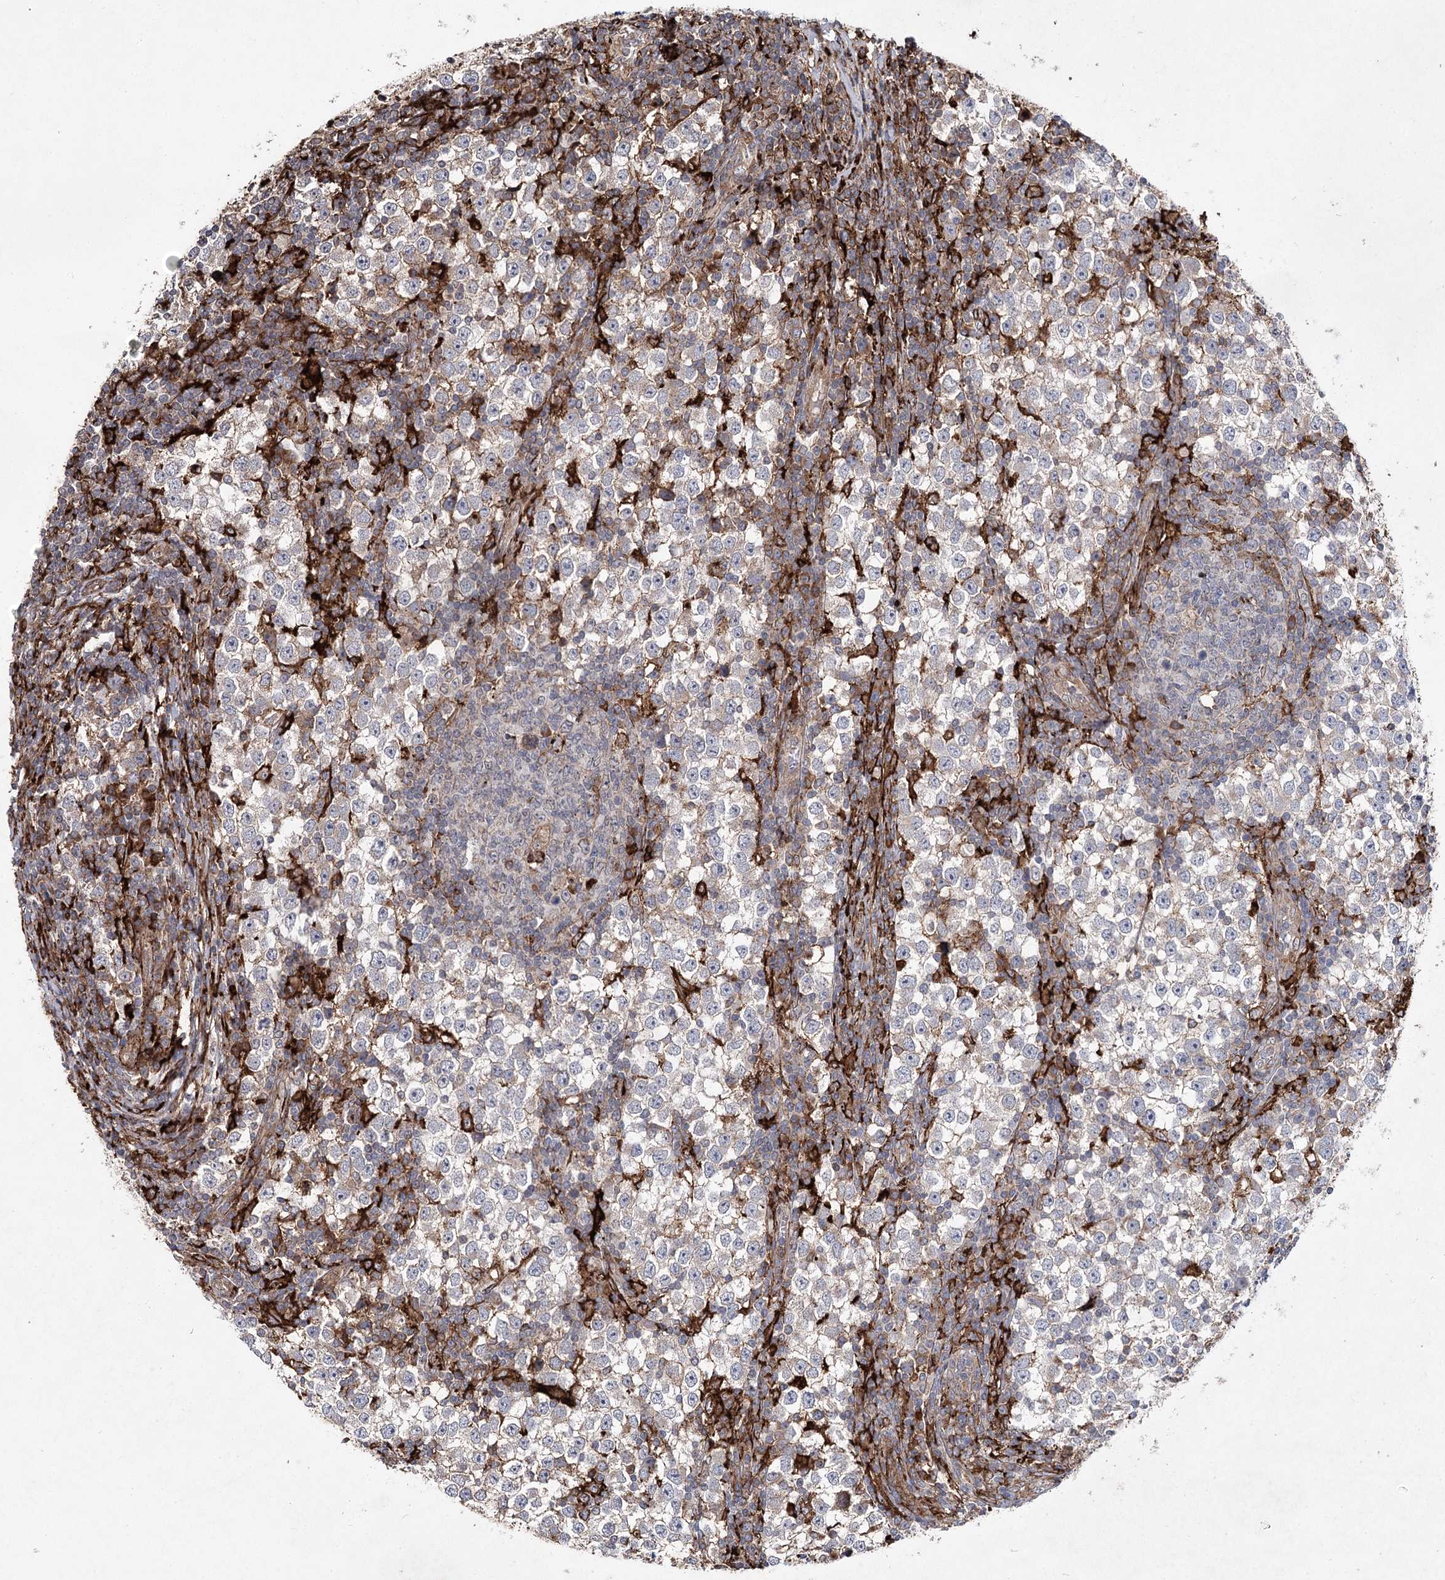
{"staining": {"intensity": "negative", "quantity": "none", "location": "none"}, "tissue": "testis cancer", "cell_type": "Tumor cells", "image_type": "cancer", "snomed": [{"axis": "morphology", "description": "Seminoma, NOS"}, {"axis": "topography", "description": "Testis"}], "caption": "High magnification brightfield microscopy of testis cancer stained with DAB (brown) and counterstained with hematoxylin (blue): tumor cells show no significant positivity.", "gene": "DCUN1D4", "patient": {"sex": "male", "age": 65}}